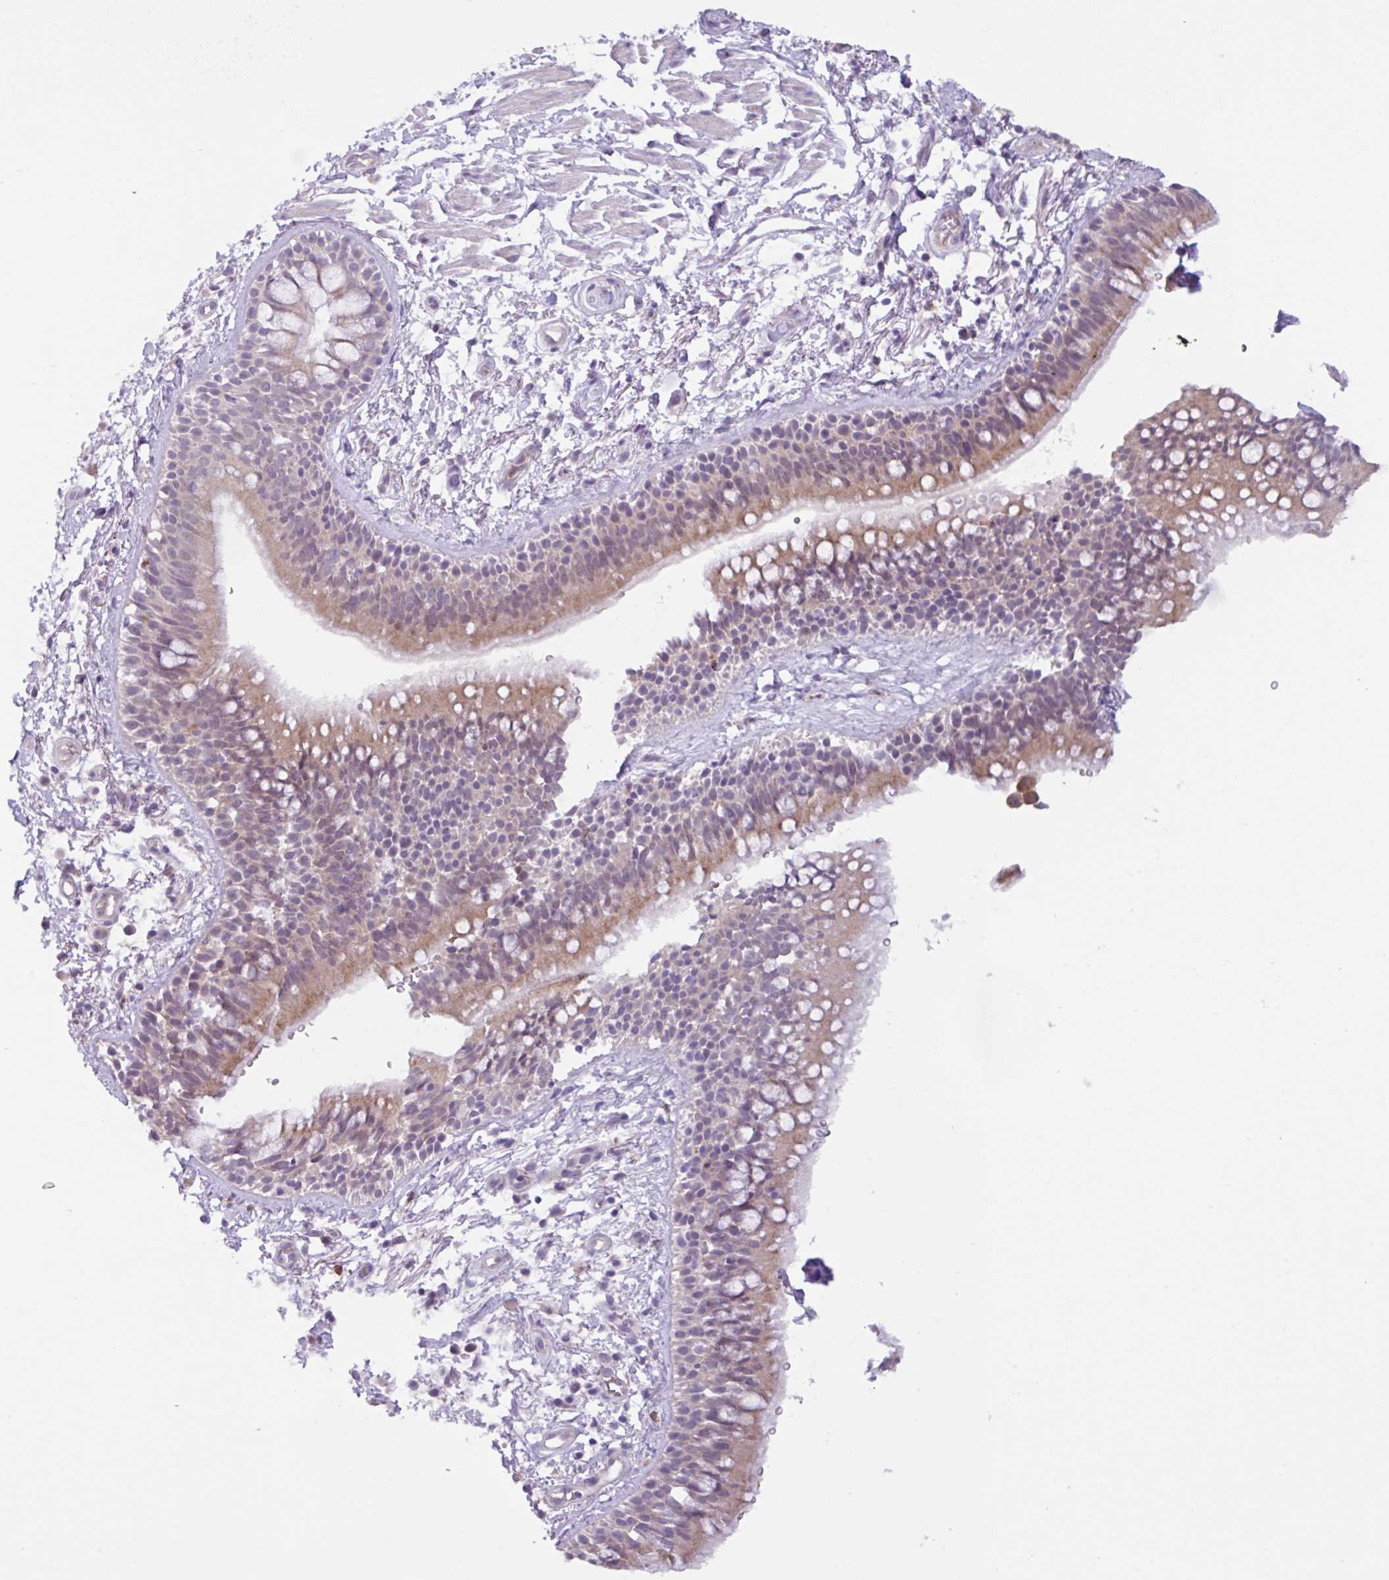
{"staining": {"intensity": "moderate", "quantity": "25%-75%", "location": "cytoplasmic/membranous,nuclear"}, "tissue": "bronchus", "cell_type": "Respiratory epithelial cells", "image_type": "normal", "snomed": [{"axis": "morphology", "description": "Normal tissue, NOS"}, {"axis": "morphology", "description": "Squamous cell carcinoma, NOS"}, {"axis": "topography", "description": "Bronchus"}, {"axis": "topography", "description": "Lung"}], "caption": "Moderate cytoplasmic/membranous,nuclear protein staining is seen in about 25%-75% of respiratory epithelial cells in bronchus. (IHC, brightfield microscopy, high magnification).", "gene": "TONSL", "patient": {"sex": "female", "age": 70}}